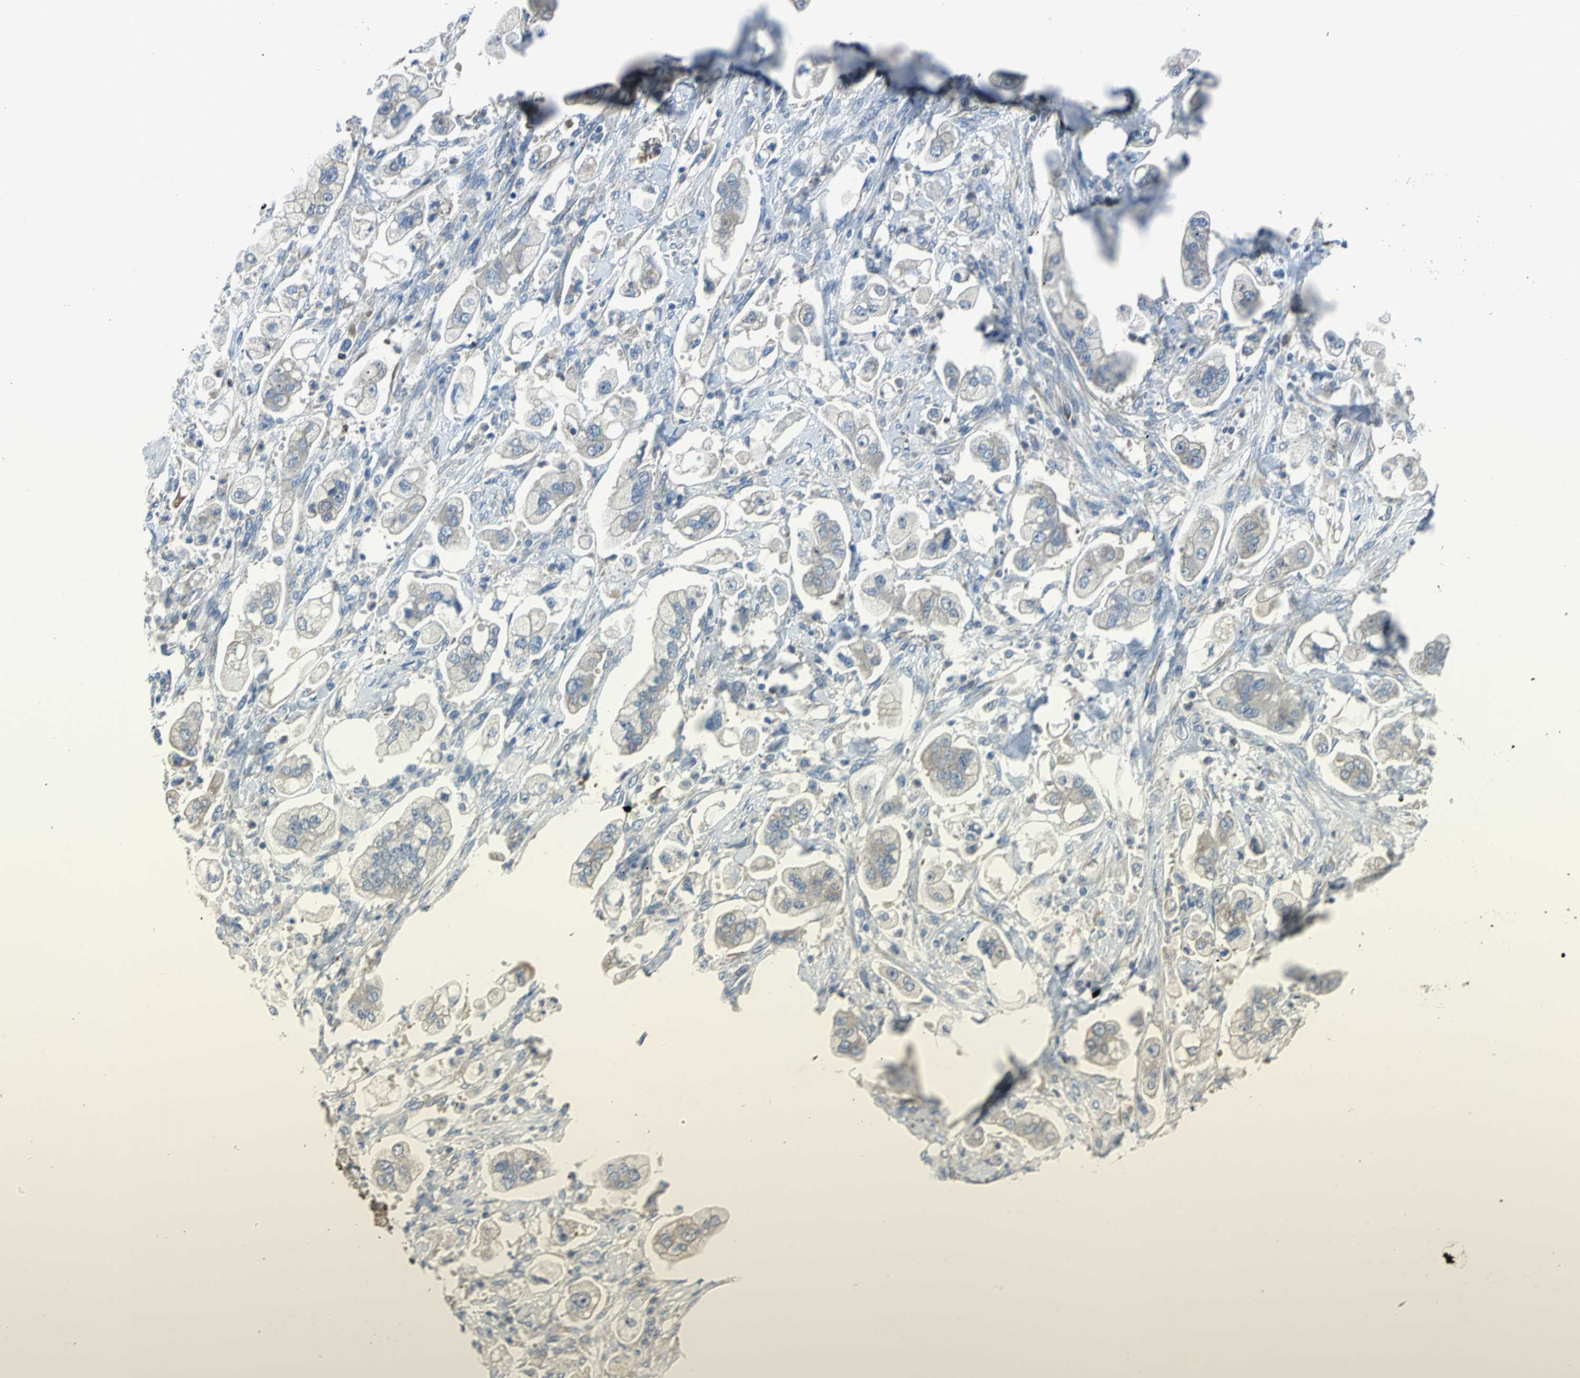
{"staining": {"intensity": "moderate", "quantity": "<25%", "location": "cytoplasmic/membranous"}, "tissue": "stomach cancer", "cell_type": "Tumor cells", "image_type": "cancer", "snomed": [{"axis": "morphology", "description": "Adenocarcinoma, NOS"}, {"axis": "topography", "description": "Stomach"}], "caption": "An immunohistochemistry (IHC) micrograph of tumor tissue is shown. Protein staining in brown shows moderate cytoplasmic/membranous positivity in adenocarcinoma (stomach) within tumor cells. The staining was performed using DAB, with brown indicating positive protein expression. Nuclei are stained blue with hematoxylin.", "gene": "EIF5A", "patient": {"sex": "male", "age": 62}}